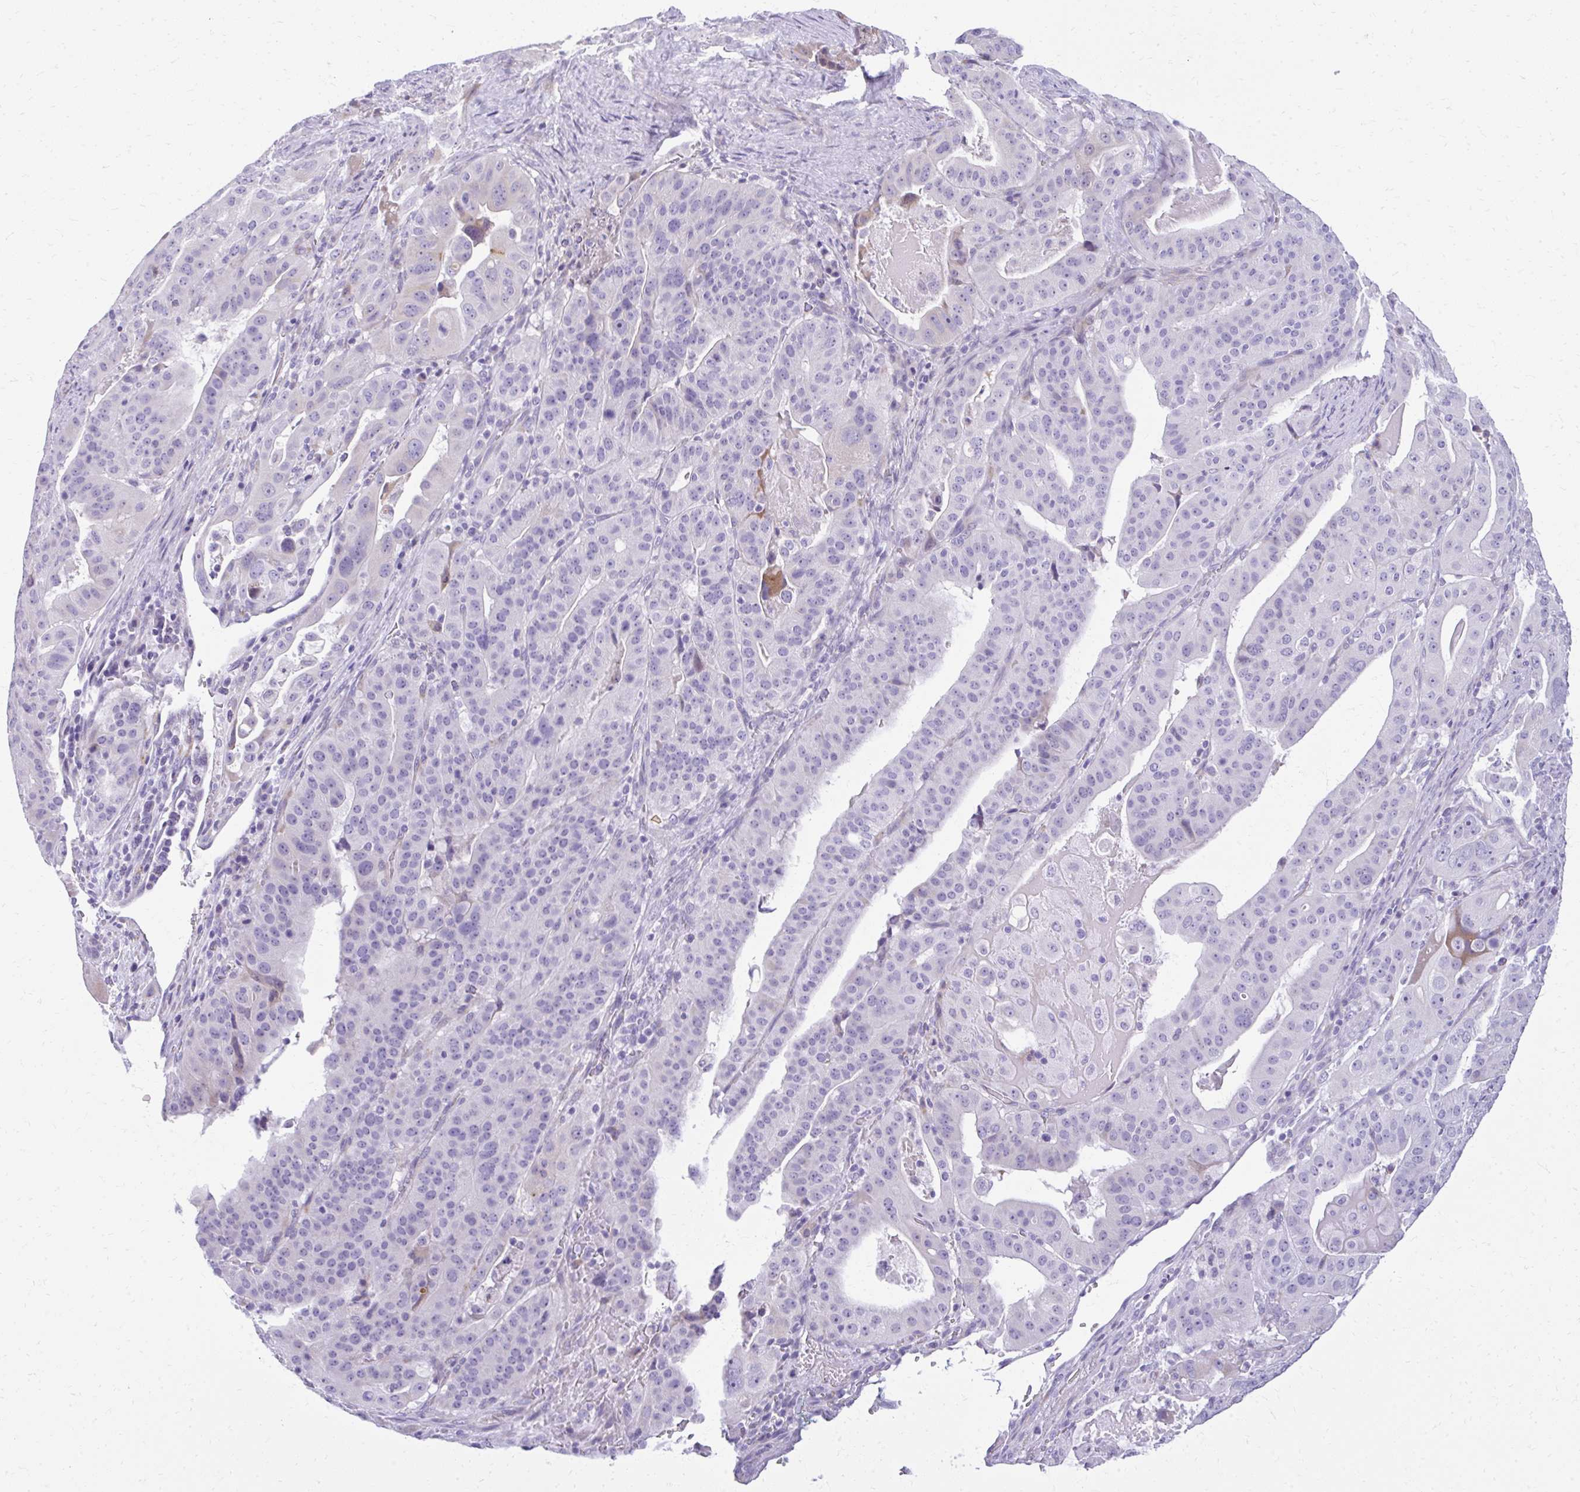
{"staining": {"intensity": "negative", "quantity": "none", "location": "none"}, "tissue": "stomach cancer", "cell_type": "Tumor cells", "image_type": "cancer", "snomed": [{"axis": "morphology", "description": "Adenocarcinoma, NOS"}, {"axis": "topography", "description": "Stomach"}], "caption": "Immunohistochemical staining of human stomach adenocarcinoma displays no significant positivity in tumor cells. (Stains: DAB (3,3'-diaminobenzidine) immunohistochemistry (IHC) with hematoxylin counter stain, Microscopy: brightfield microscopy at high magnification).", "gene": "PRAP1", "patient": {"sex": "male", "age": 48}}